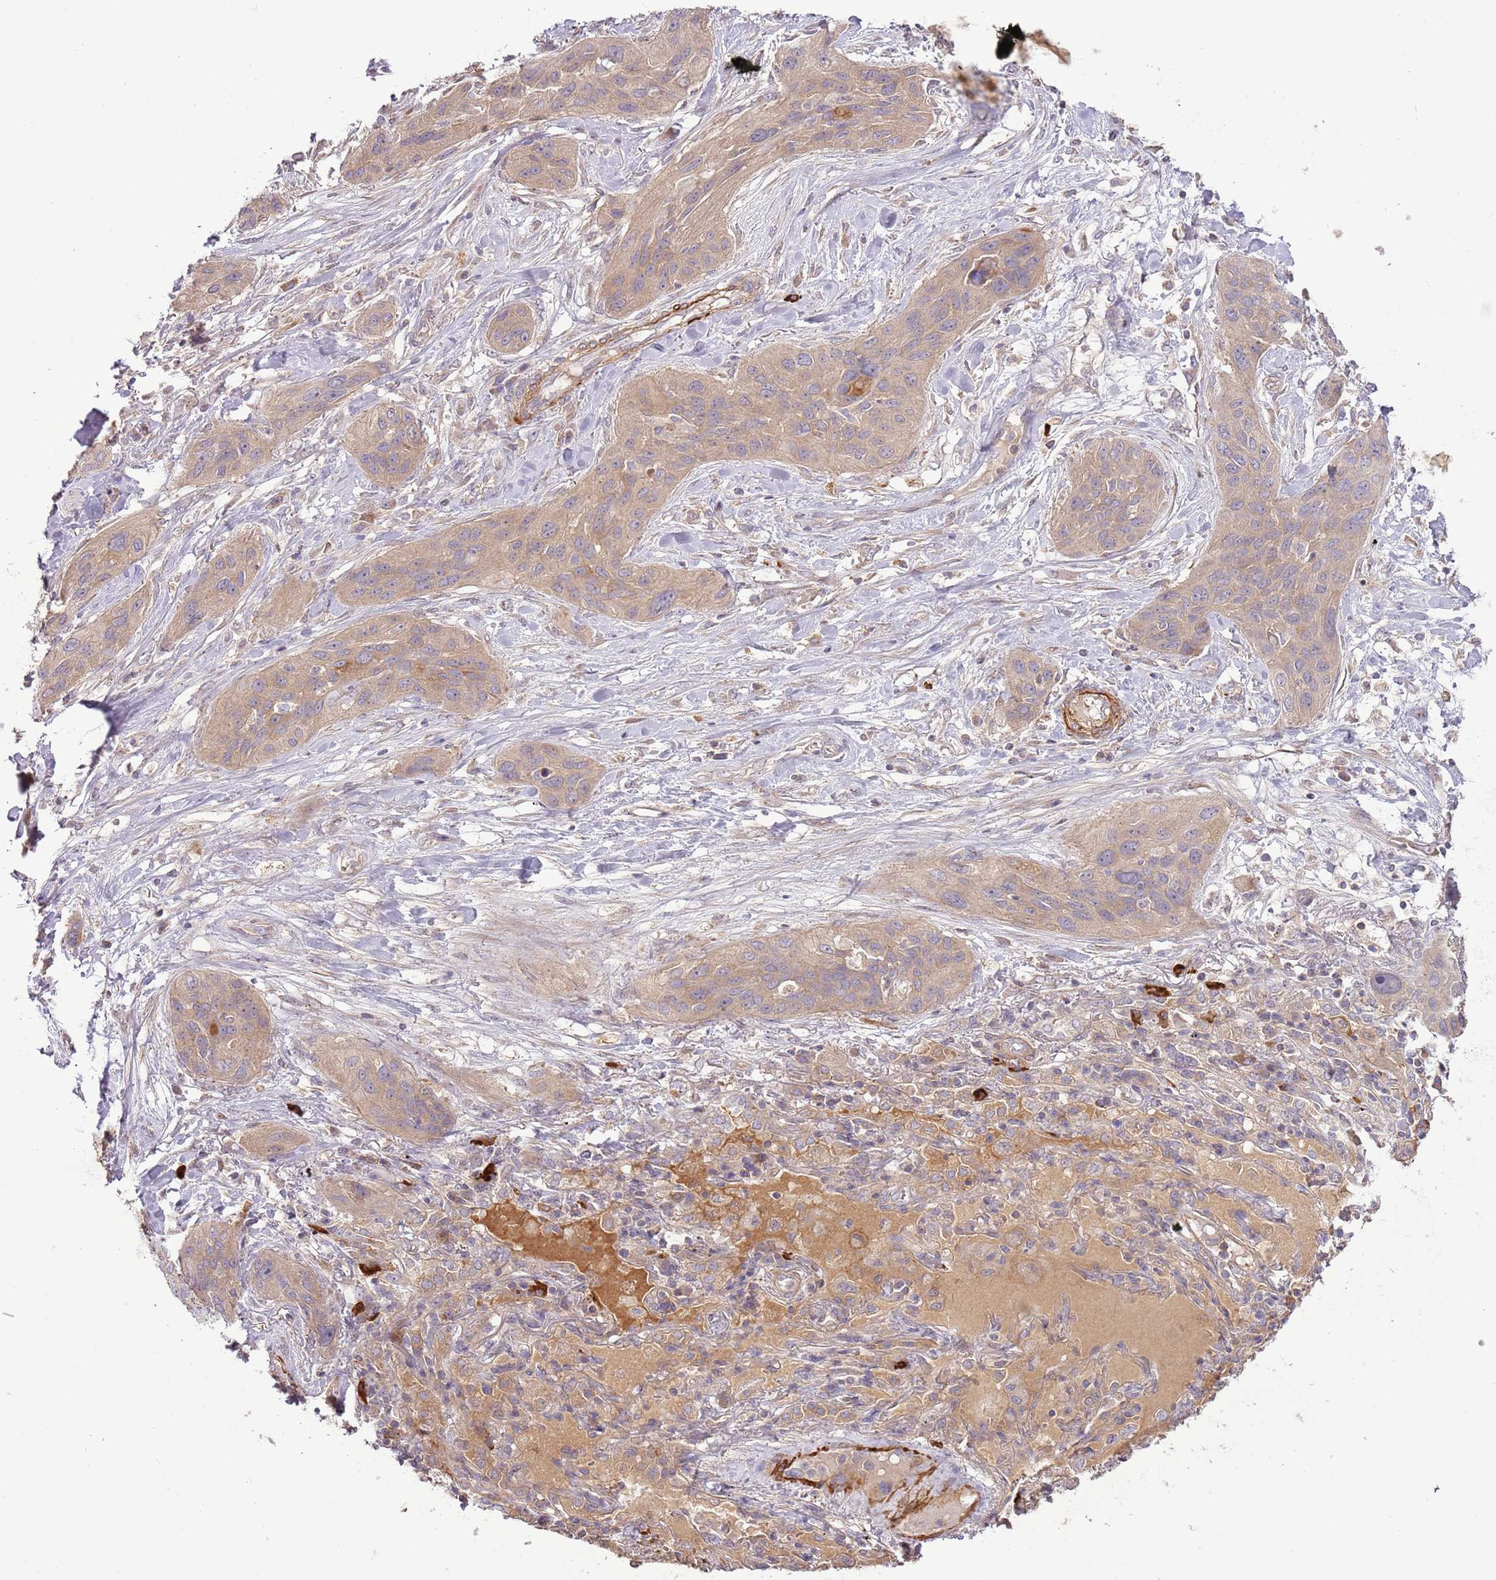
{"staining": {"intensity": "weak", "quantity": ">75%", "location": "cytoplasmic/membranous"}, "tissue": "lung cancer", "cell_type": "Tumor cells", "image_type": "cancer", "snomed": [{"axis": "morphology", "description": "Squamous cell carcinoma, NOS"}, {"axis": "topography", "description": "Lung"}], "caption": "Human lung squamous cell carcinoma stained for a protein (brown) exhibits weak cytoplasmic/membranous positive positivity in about >75% of tumor cells.", "gene": "RNF128", "patient": {"sex": "female", "age": 70}}